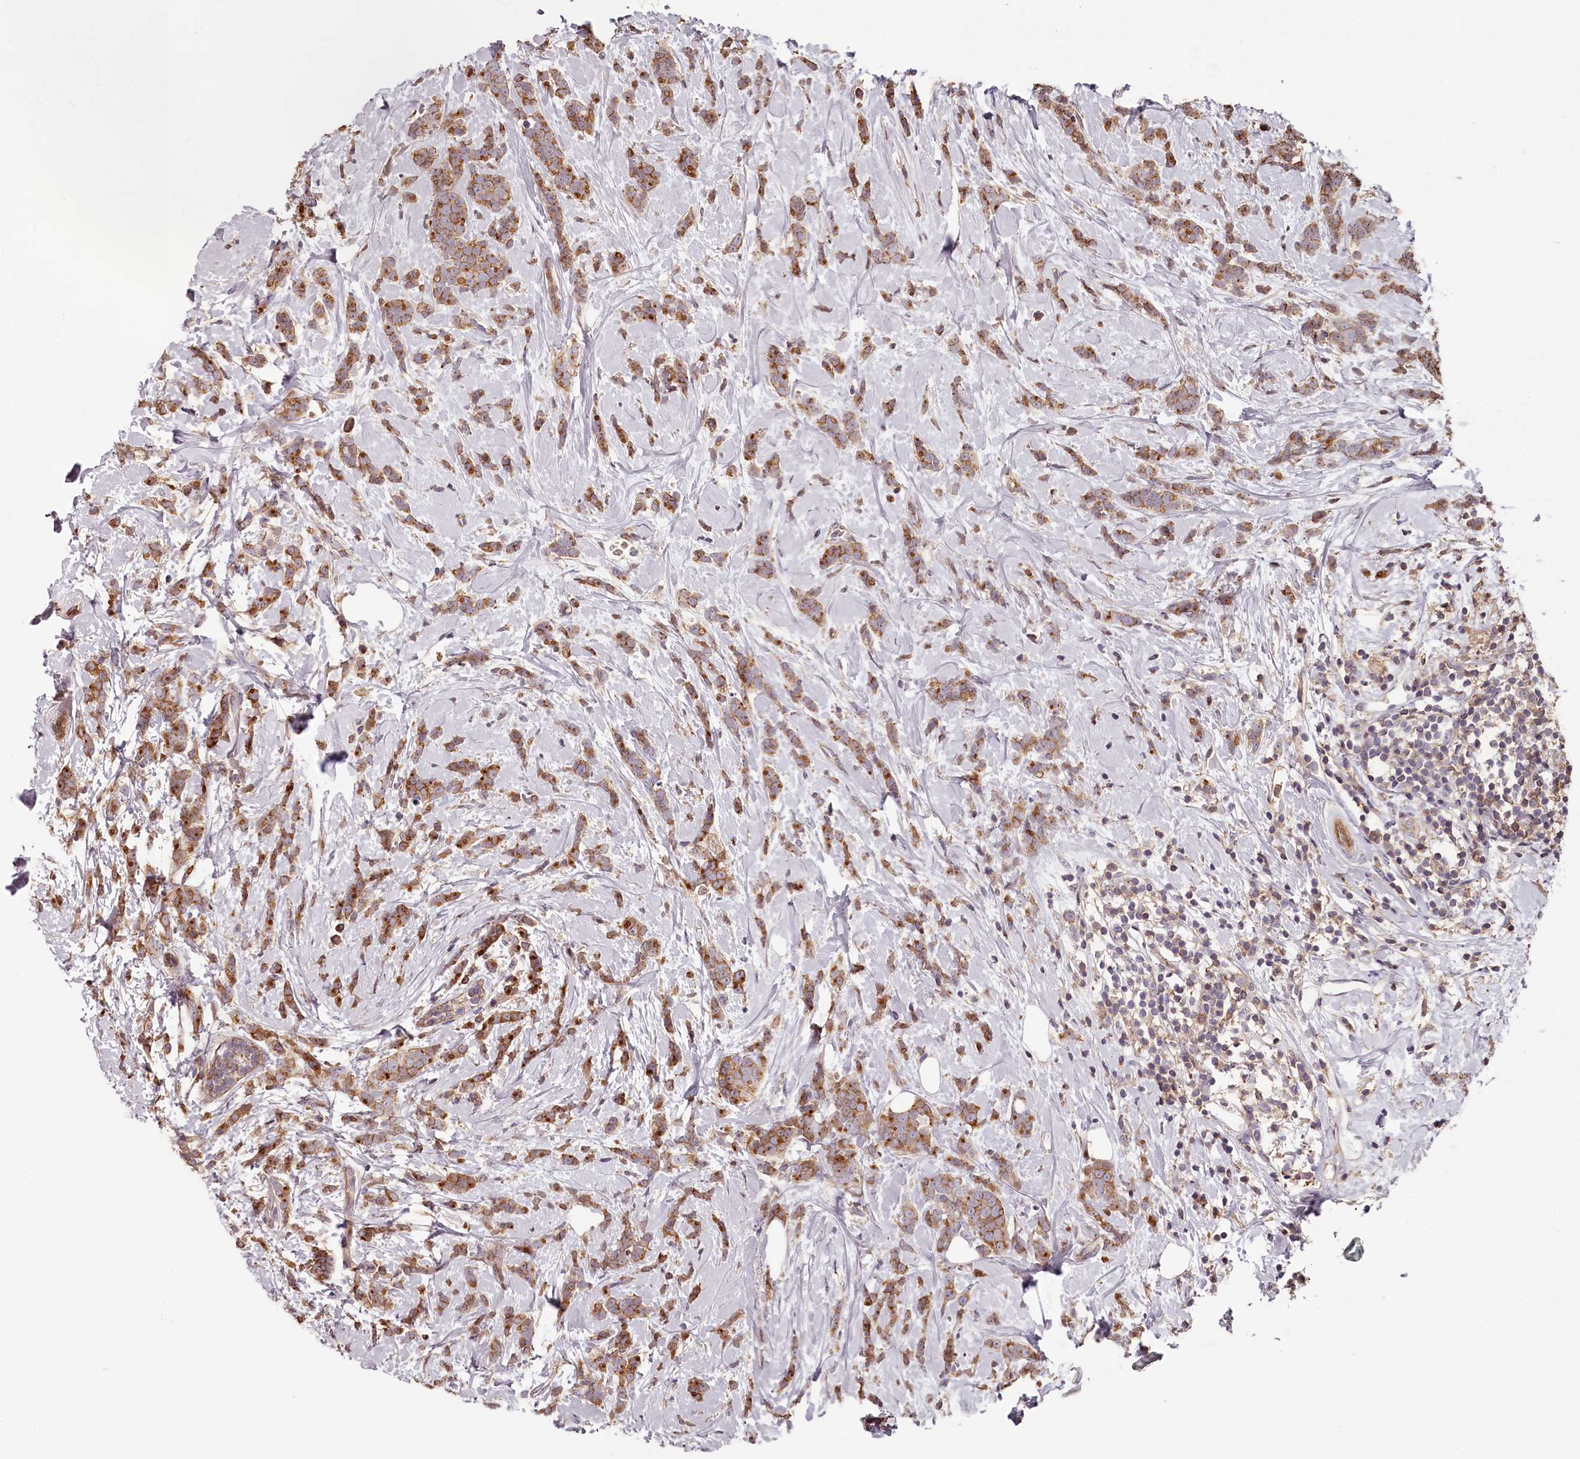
{"staining": {"intensity": "moderate", "quantity": ">75%", "location": "cytoplasmic/membranous"}, "tissue": "breast cancer", "cell_type": "Tumor cells", "image_type": "cancer", "snomed": [{"axis": "morphology", "description": "Lobular carcinoma"}, {"axis": "topography", "description": "Breast"}], "caption": "This is a photomicrograph of IHC staining of breast lobular carcinoma, which shows moderate positivity in the cytoplasmic/membranous of tumor cells.", "gene": "KIF14", "patient": {"sex": "female", "age": 58}}